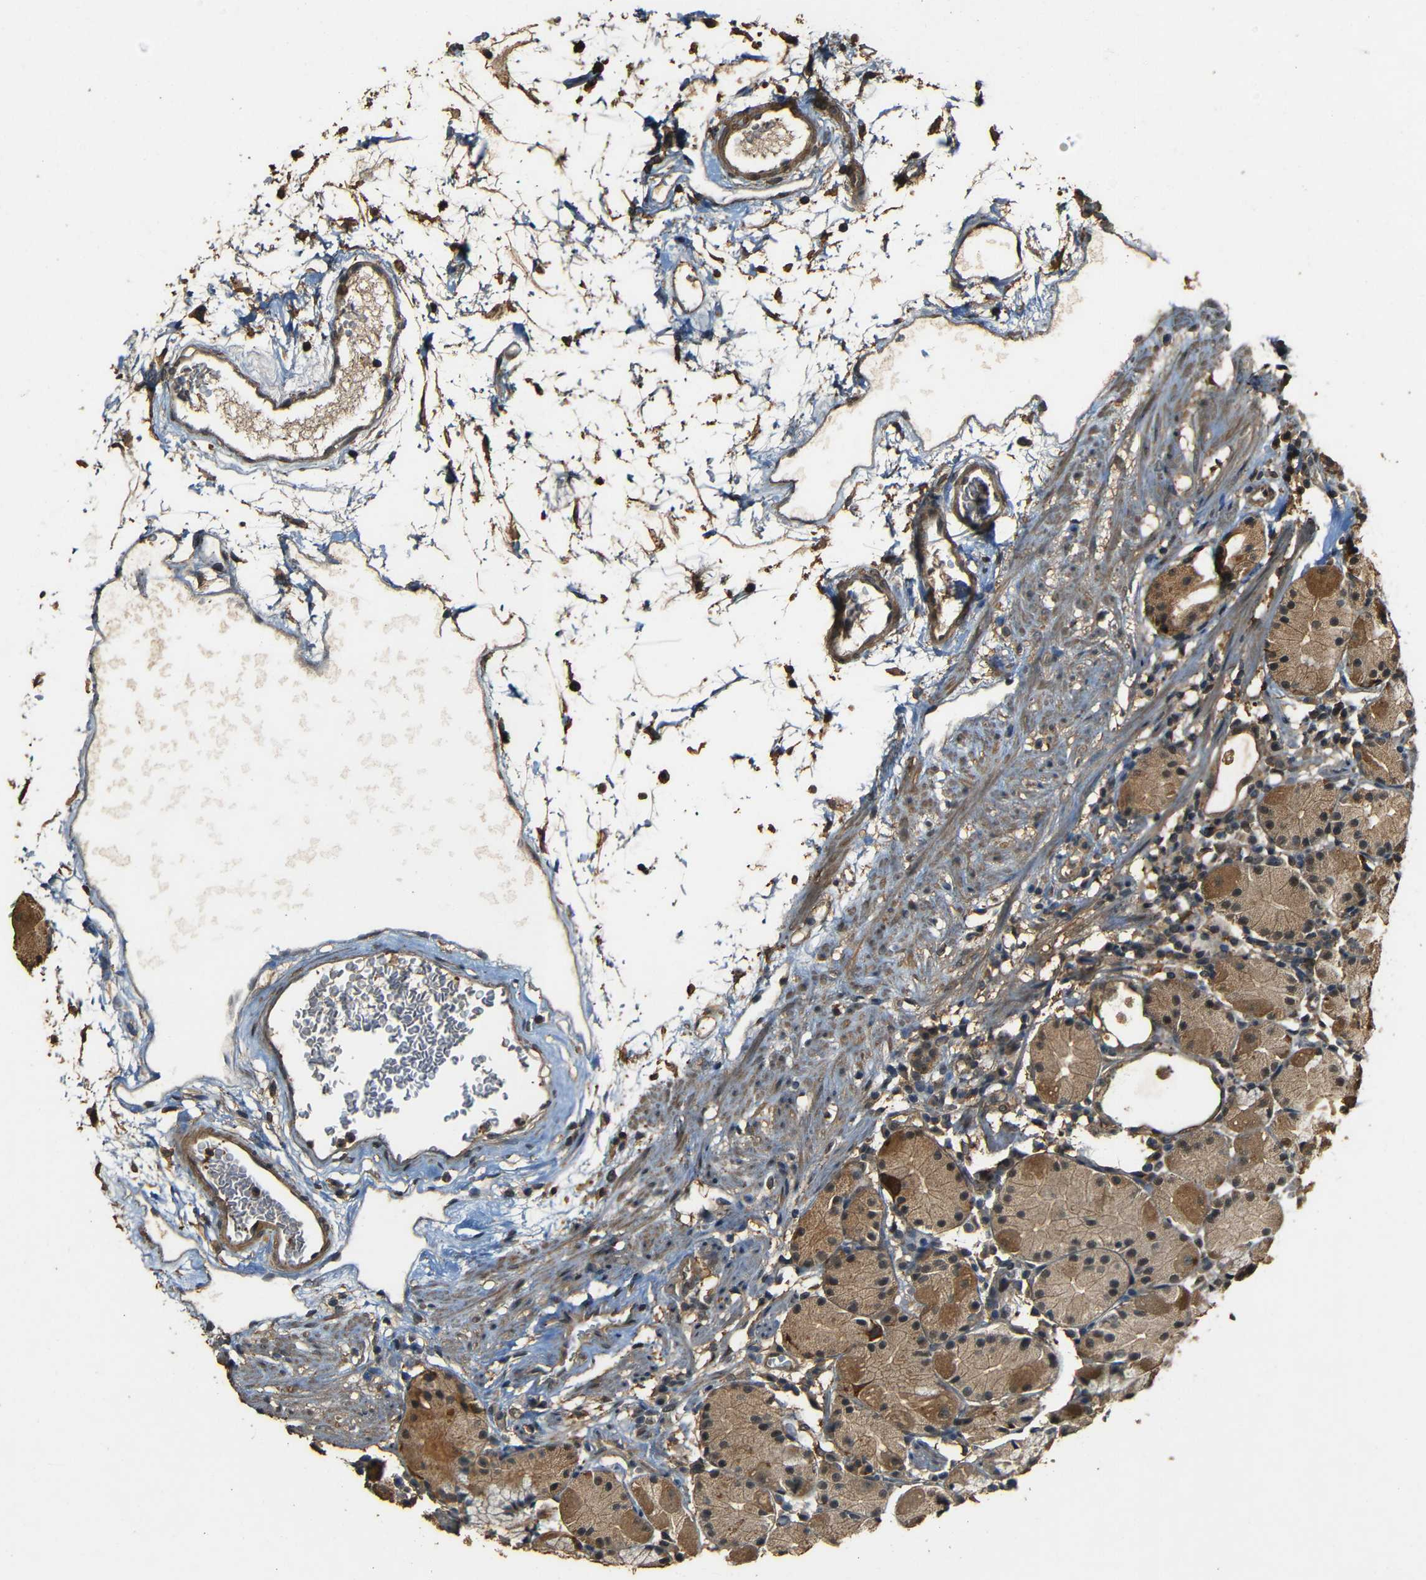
{"staining": {"intensity": "moderate", "quantity": ">75%", "location": "cytoplasmic/membranous"}, "tissue": "stomach", "cell_type": "Glandular cells", "image_type": "normal", "snomed": [{"axis": "morphology", "description": "Normal tissue, NOS"}, {"axis": "topography", "description": "Stomach"}, {"axis": "topography", "description": "Stomach, lower"}], "caption": "Immunohistochemistry of unremarkable human stomach exhibits medium levels of moderate cytoplasmic/membranous staining in about >75% of glandular cells. The staining was performed using DAB (3,3'-diaminobenzidine), with brown indicating positive protein expression. Nuclei are stained blue with hematoxylin.", "gene": "PDE5A", "patient": {"sex": "female", "age": 75}}